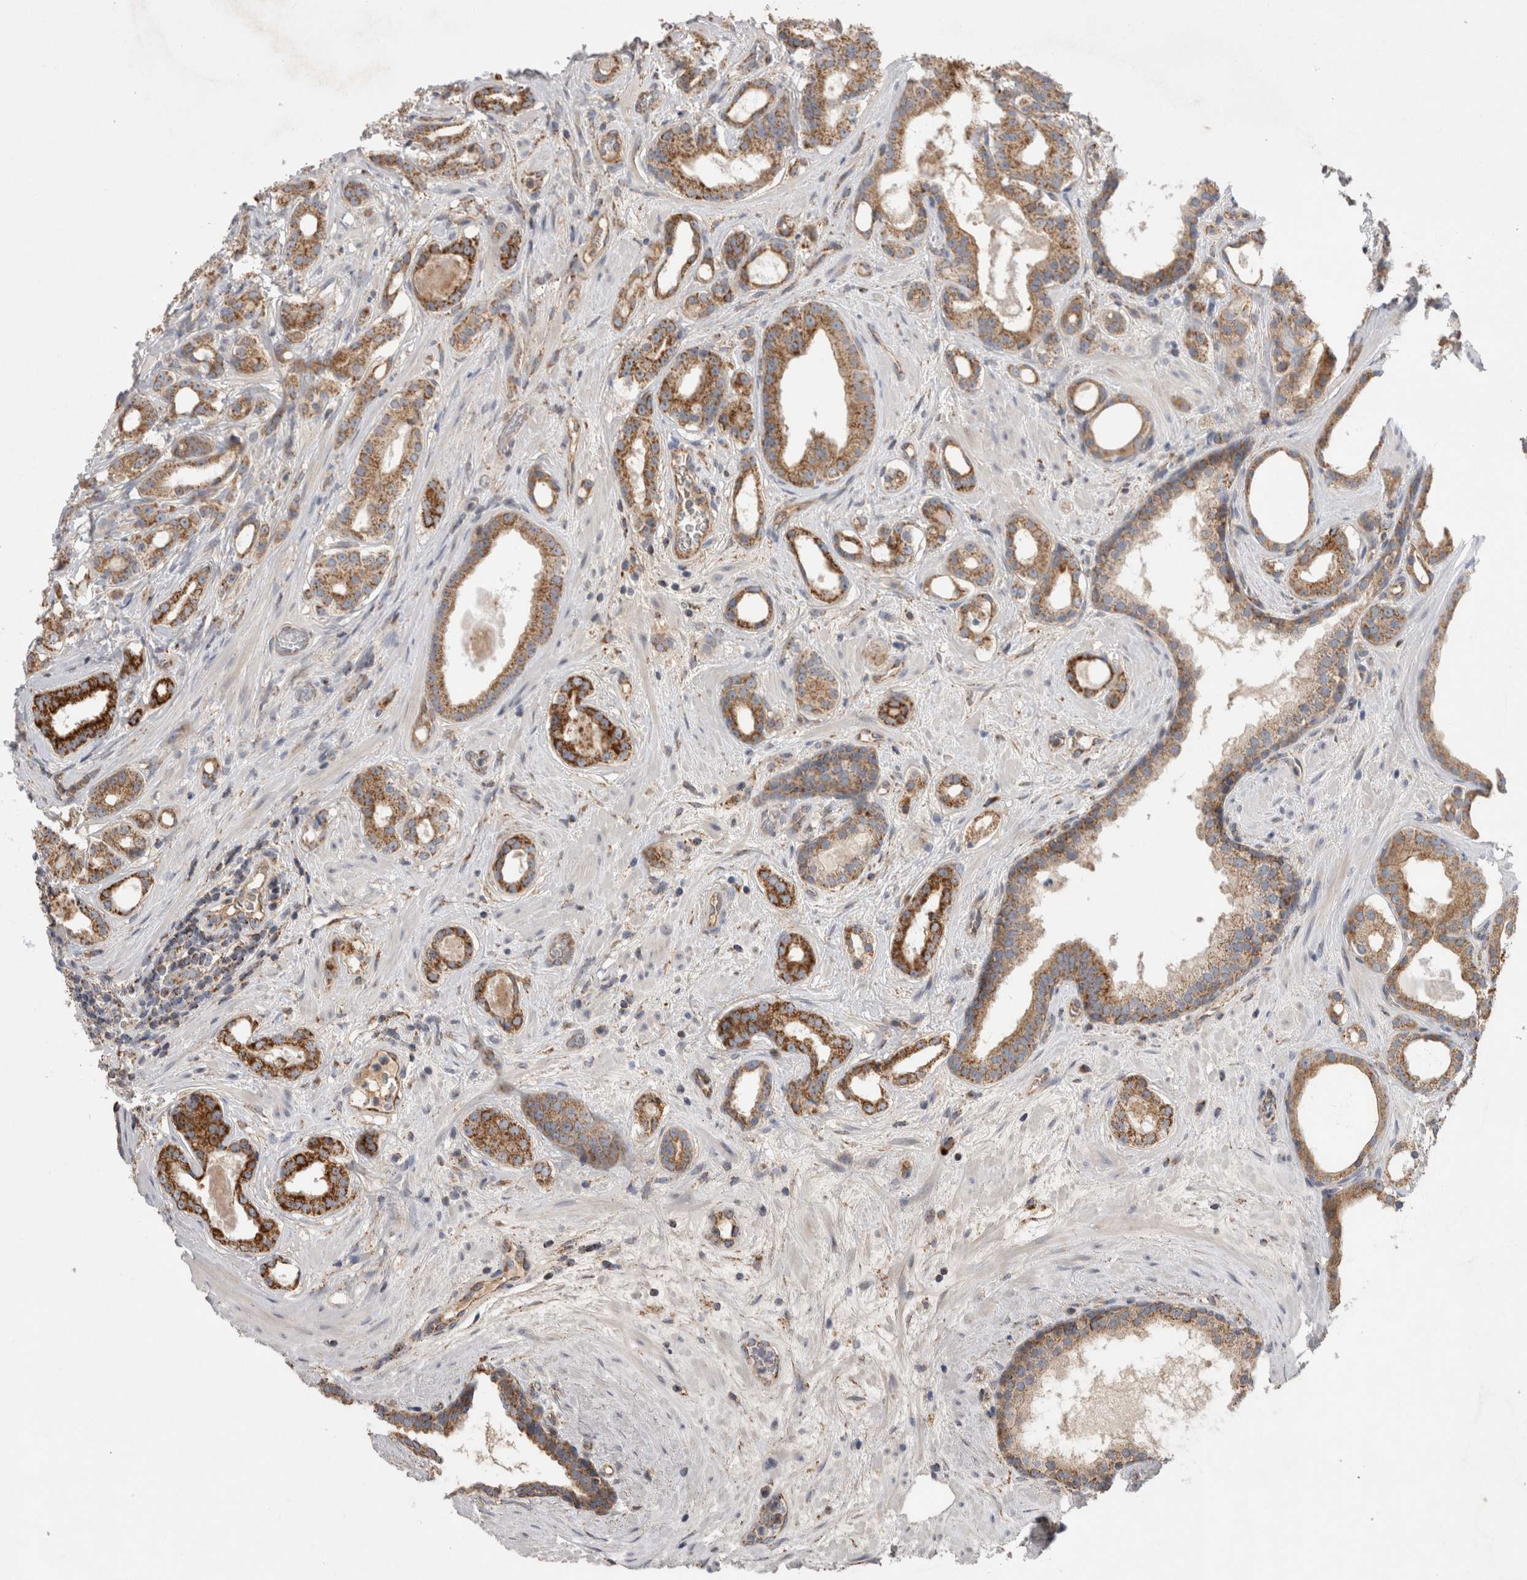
{"staining": {"intensity": "strong", "quantity": ">75%", "location": "cytoplasmic/membranous"}, "tissue": "prostate cancer", "cell_type": "Tumor cells", "image_type": "cancer", "snomed": [{"axis": "morphology", "description": "Adenocarcinoma, High grade"}, {"axis": "topography", "description": "Prostate"}], "caption": "Protein staining shows strong cytoplasmic/membranous expression in about >75% of tumor cells in prostate high-grade adenocarcinoma.", "gene": "DARS2", "patient": {"sex": "male", "age": 60}}